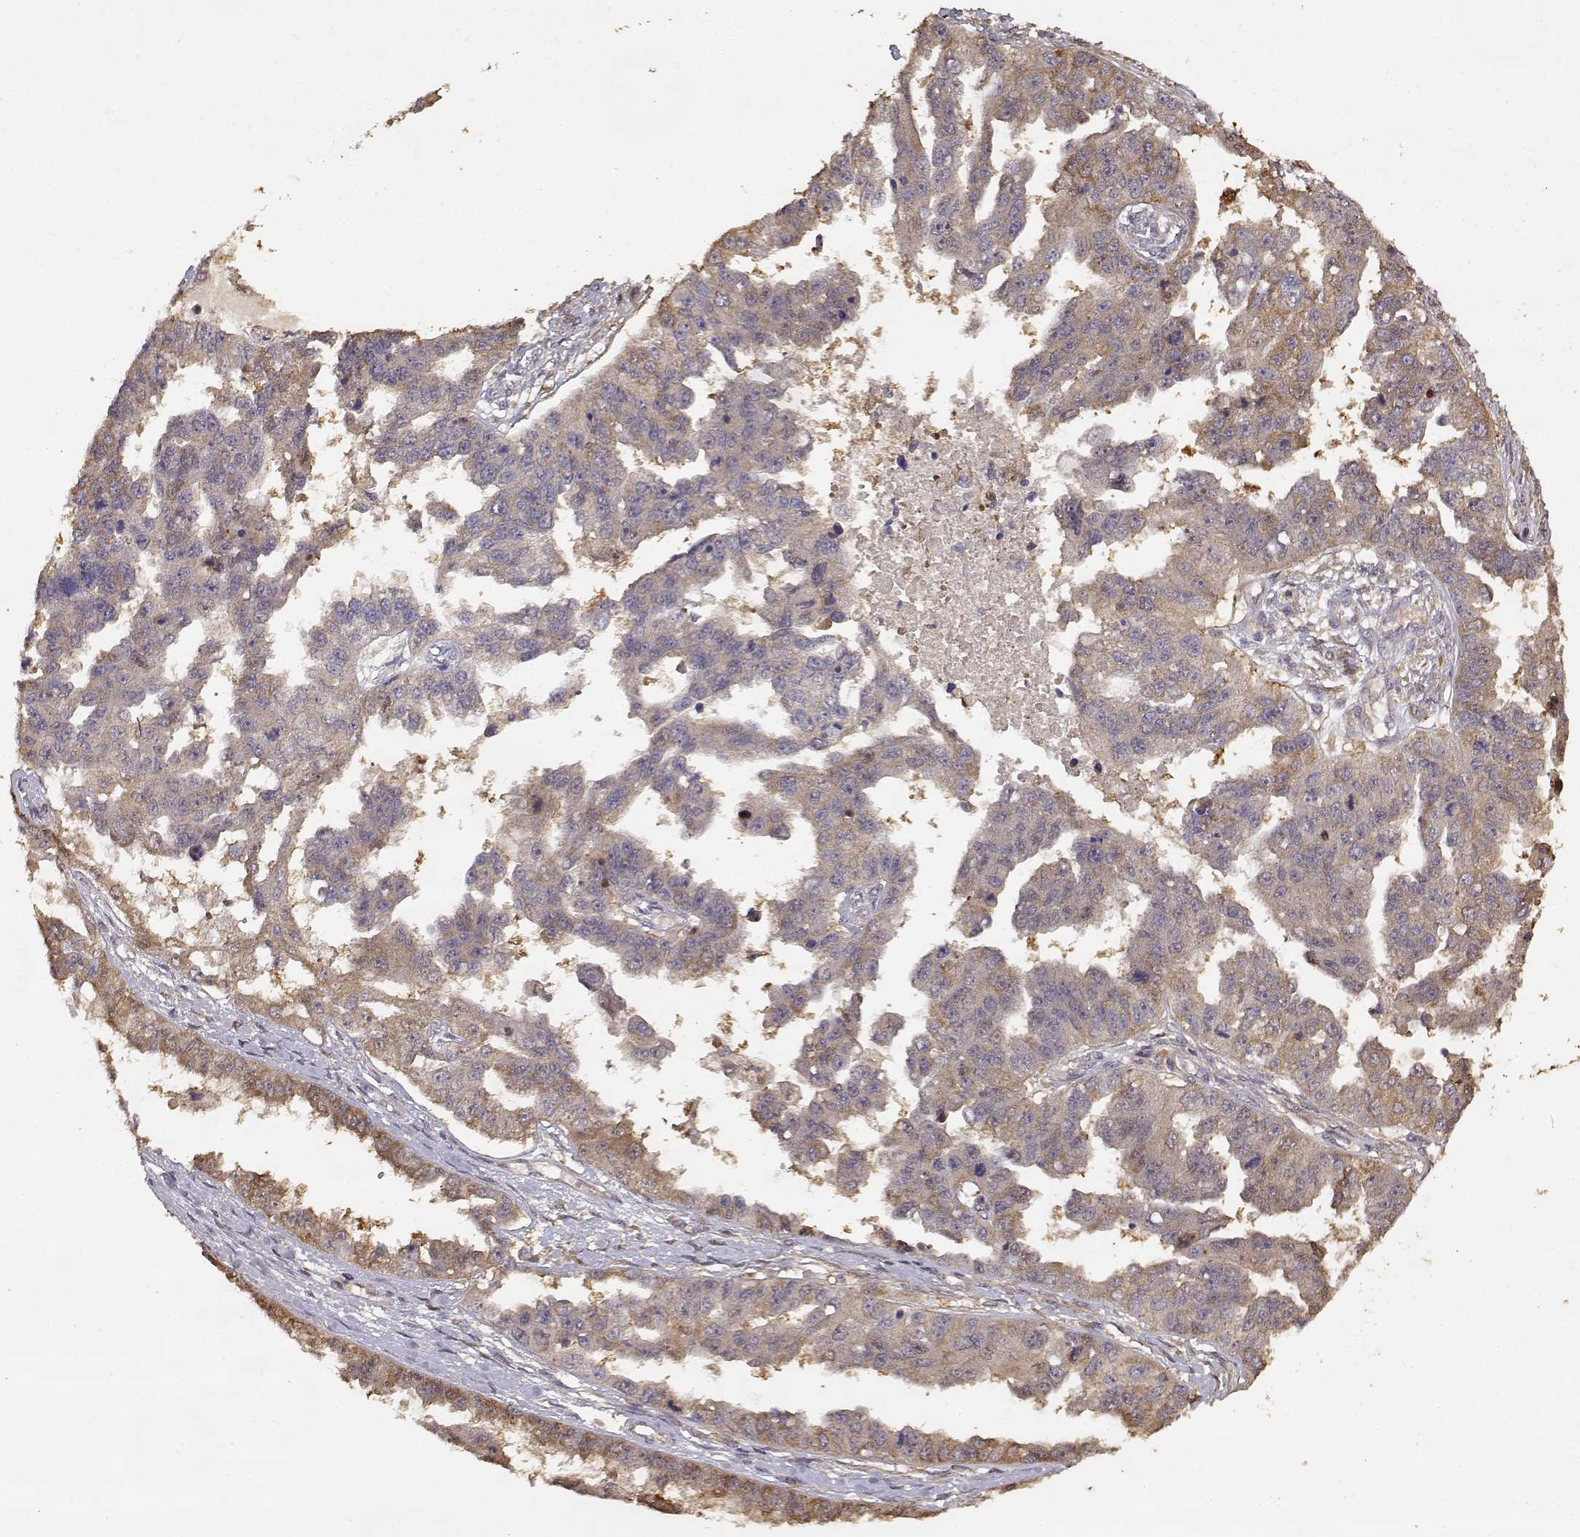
{"staining": {"intensity": "weak", "quantity": ">75%", "location": "cytoplasmic/membranous"}, "tissue": "ovarian cancer", "cell_type": "Tumor cells", "image_type": "cancer", "snomed": [{"axis": "morphology", "description": "Cystadenocarcinoma, serous, NOS"}, {"axis": "topography", "description": "Ovary"}], "caption": "Ovarian cancer (serous cystadenocarcinoma) was stained to show a protein in brown. There is low levels of weak cytoplasmic/membranous staining in approximately >75% of tumor cells.", "gene": "CRIM1", "patient": {"sex": "female", "age": 58}}